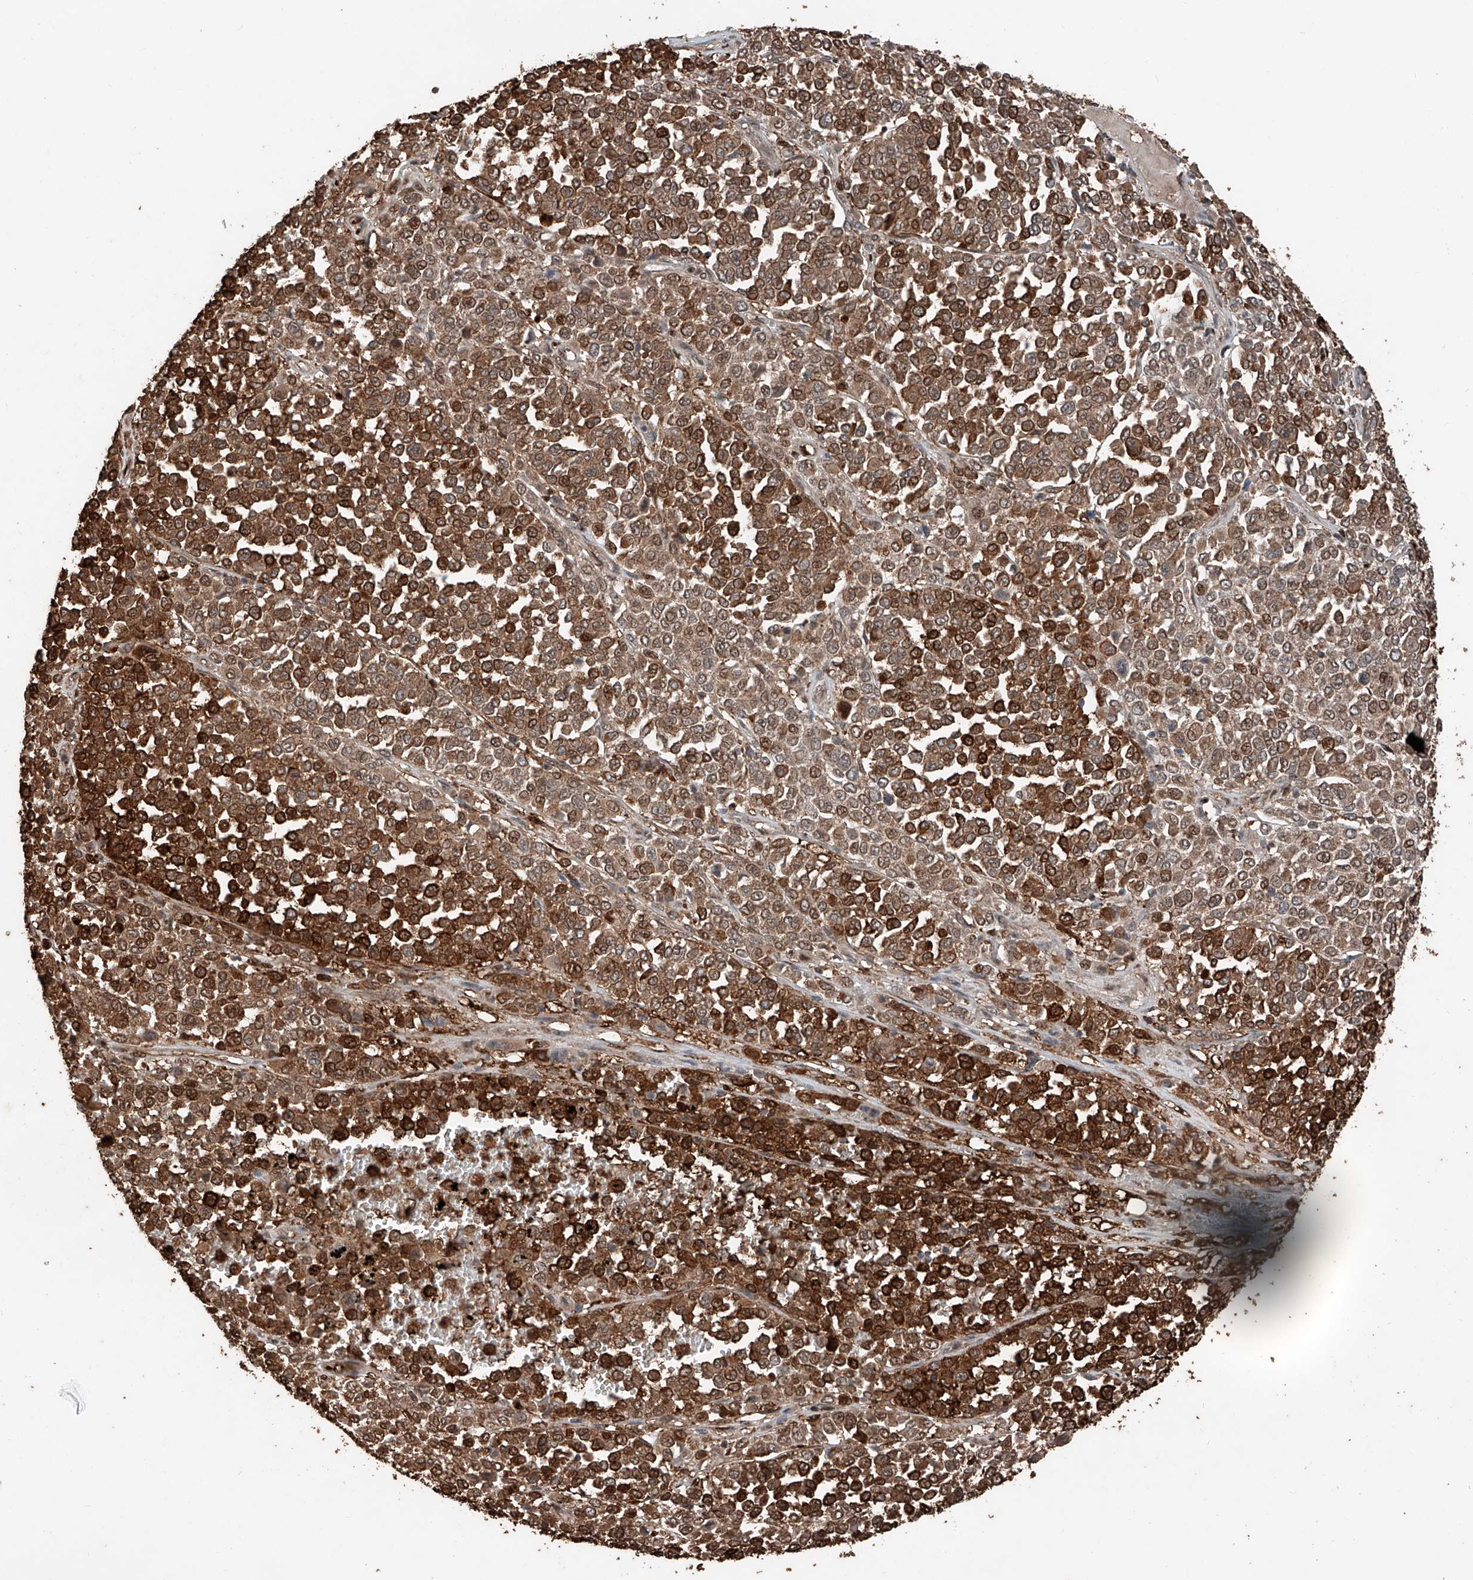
{"staining": {"intensity": "strong", "quantity": ">75%", "location": "cytoplasmic/membranous"}, "tissue": "melanoma", "cell_type": "Tumor cells", "image_type": "cancer", "snomed": [{"axis": "morphology", "description": "Malignant melanoma, Metastatic site"}, {"axis": "topography", "description": "Pancreas"}], "caption": "Brown immunohistochemical staining in melanoma exhibits strong cytoplasmic/membranous expression in about >75% of tumor cells.", "gene": "RMND1", "patient": {"sex": "female", "age": 30}}